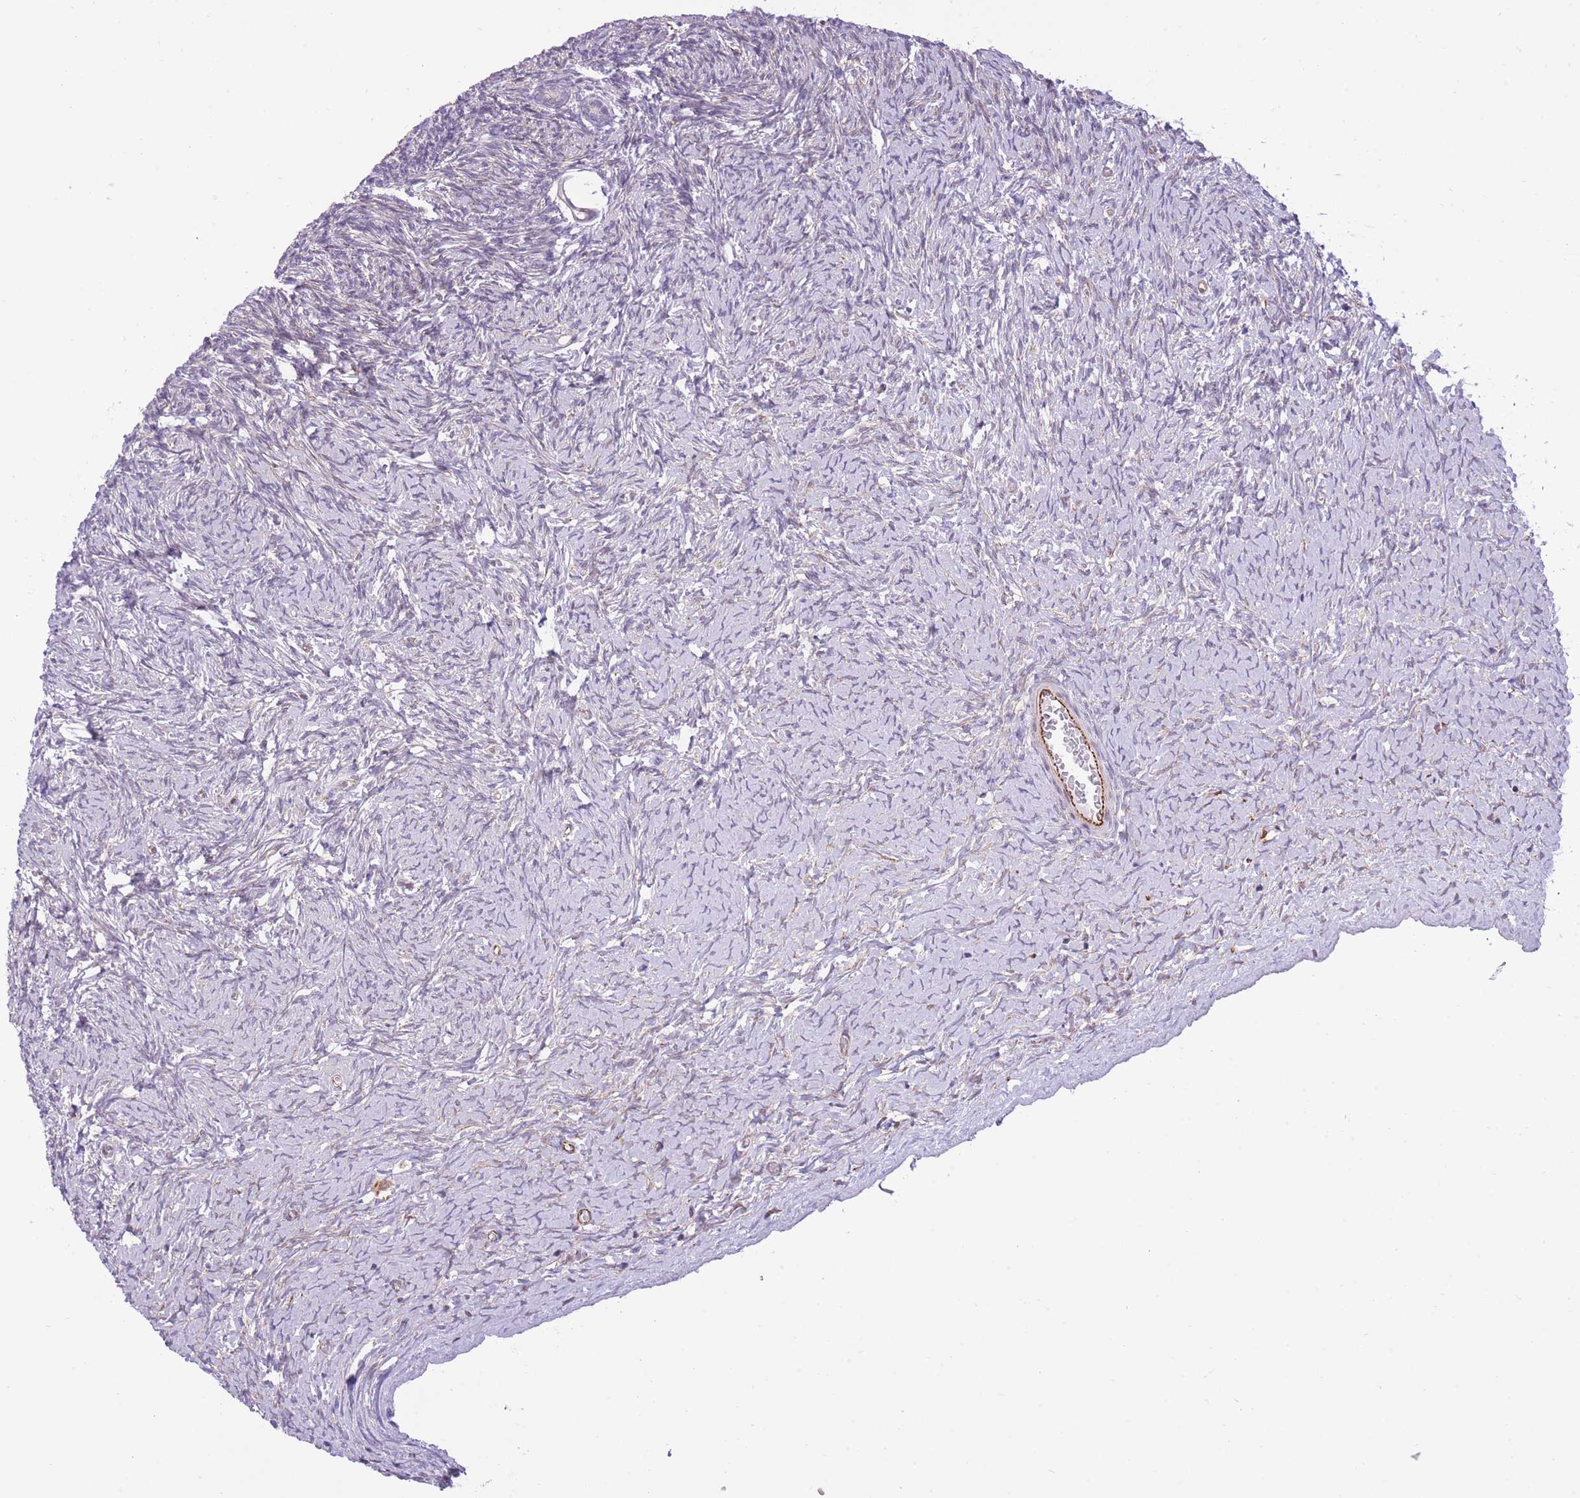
{"staining": {"intensity": "negative", "quantity": "none", "location": "none"}, "tissue": "ovary", "cell_type": "Follicle cells", "image_type": "normal", "snomed": [{"axis": "morphology", "description": "Normal tissue, NOS"}, {"axis": "topography", "description": "Ovary"}], "caption": "Human ovary stained for a protein using IHC displays no staining in follicle cells.", "gene": "ELL", "patient": {"sex": "female", "age": 39}}